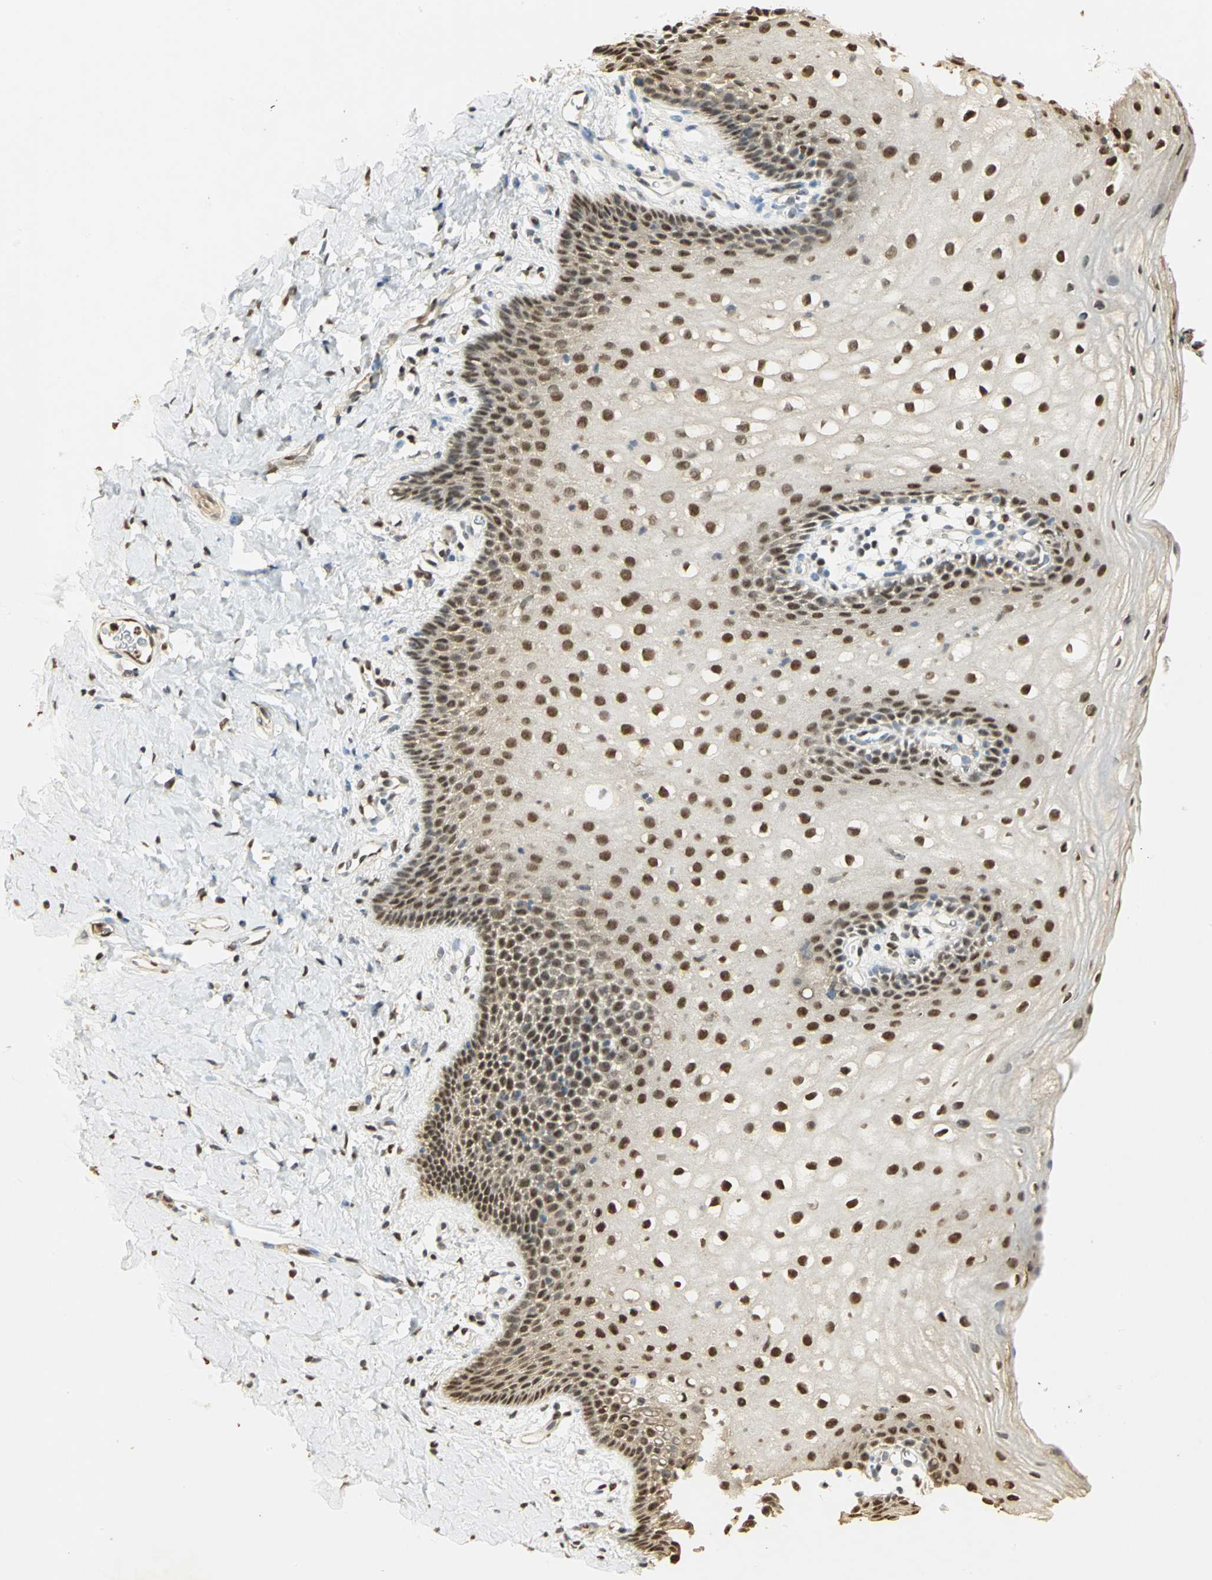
{"staining": {"intensity": "strong", "quantity": ">75%", "location": "cytoplasmic/membranous,nuclear"}, "tissue": "vagina", "cell_type": "Squamous epithelial cells", "image_type": "normal", "snomed": [{"axis": "morphology", "description": "Normal tissue, NOS"}, {"axis": "topography", "description": "Vagina"}], "caption": "Protein analysis of normal vagina demonstrates strong cytoplasmic/membranous,nuclear positivity in about >75% of squamous epithelial cells.", "gene": "SET", "patient": {"sex": "female", "age": 55}}